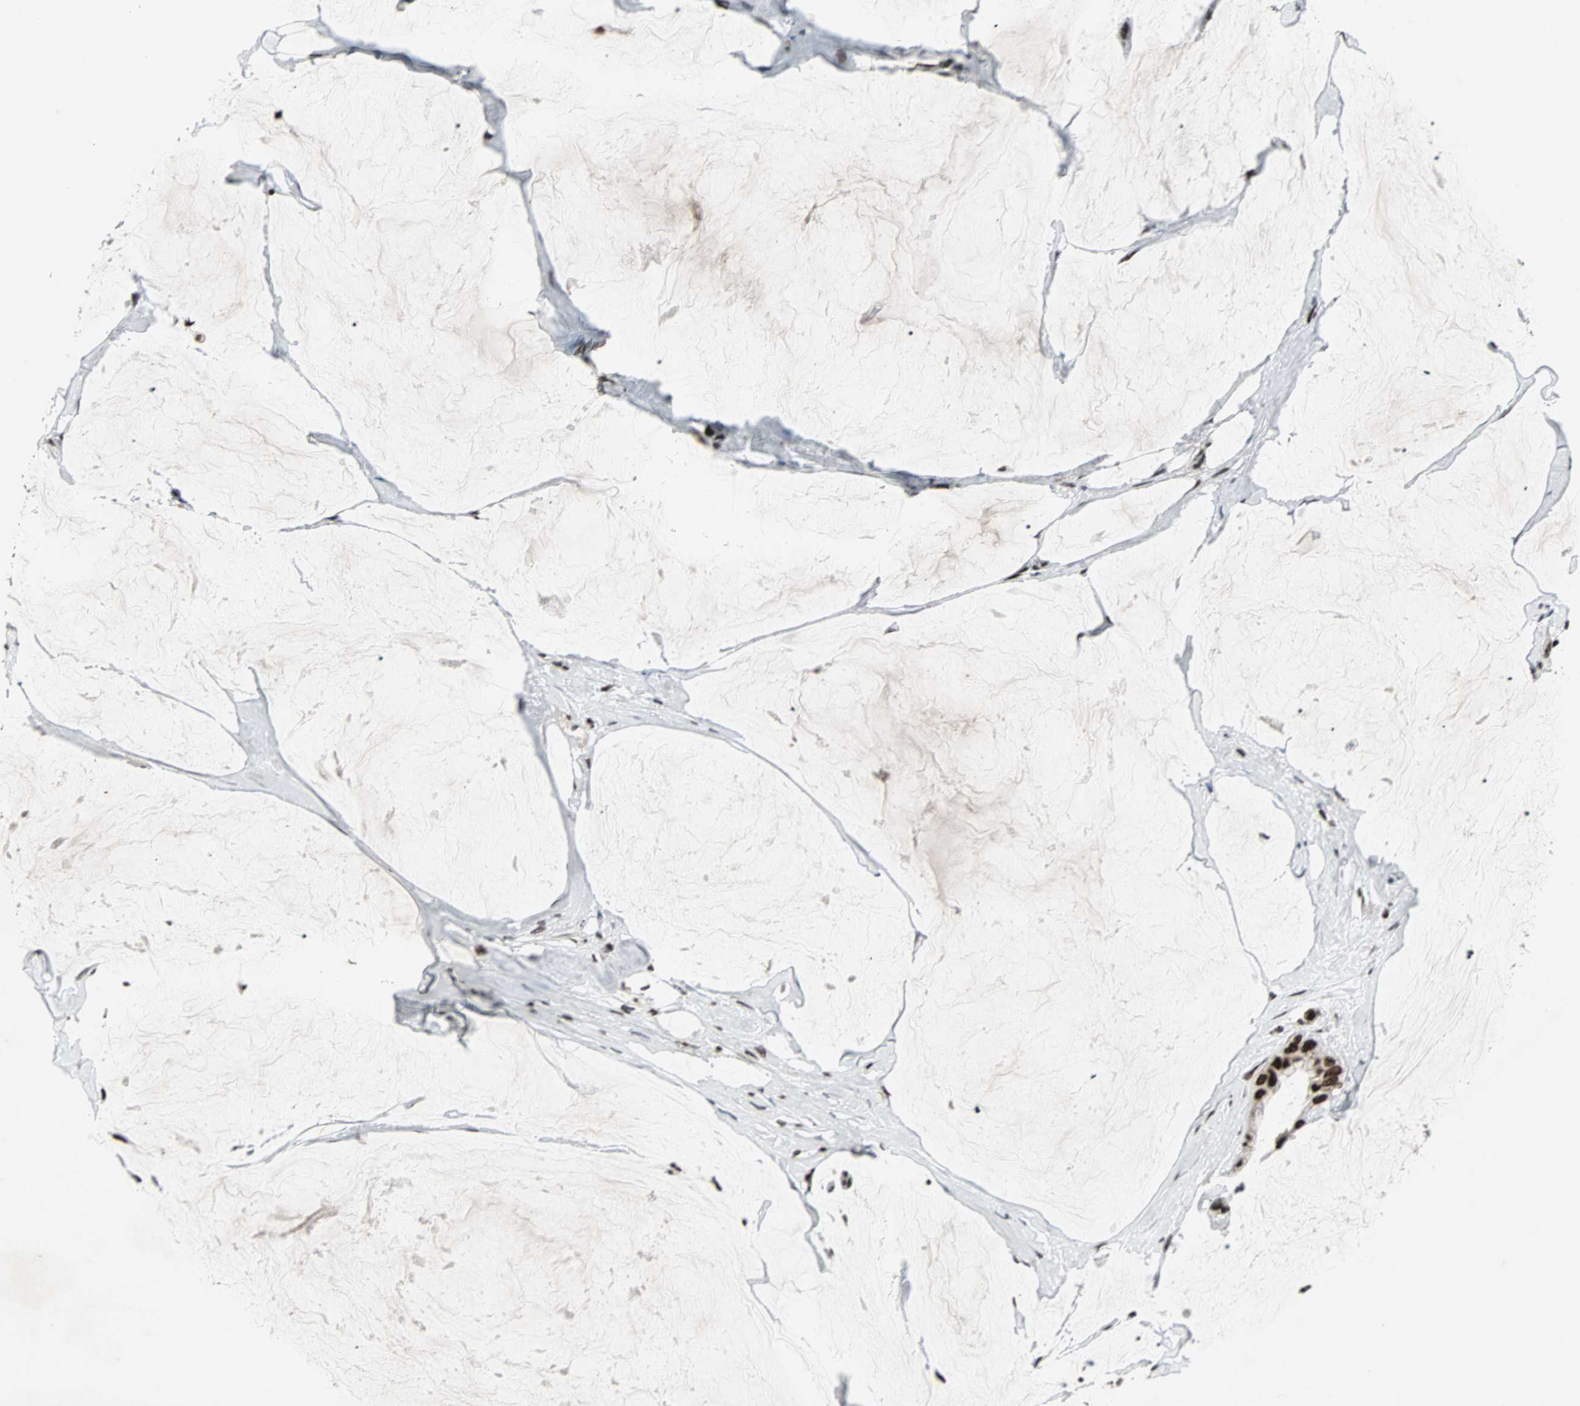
{"staining": {"intensity": "strong", "quantity": ">75%", "location": "nuclear"}, "tissue": "ovarian cancer", "cell_type": "Tumor cells", "image_type": "cancer", "snomed": [{"axis": "morphology", "description": "Cystadenocarcinoma, mucinous, NOS"}, {"axis": "topography", "description": "Ovary"}], "caption": "Ovarian cancer tissue displays strong nuclear expression in about >75% of tumor cells (Stains: DAB (3,3'-diaminobenzidine) in brown, nuclei in blue, Microscopy: brightfield microscopy at high magnification).", "gene": "PNKP", "patient": {"sex": "female", "age": 39}}